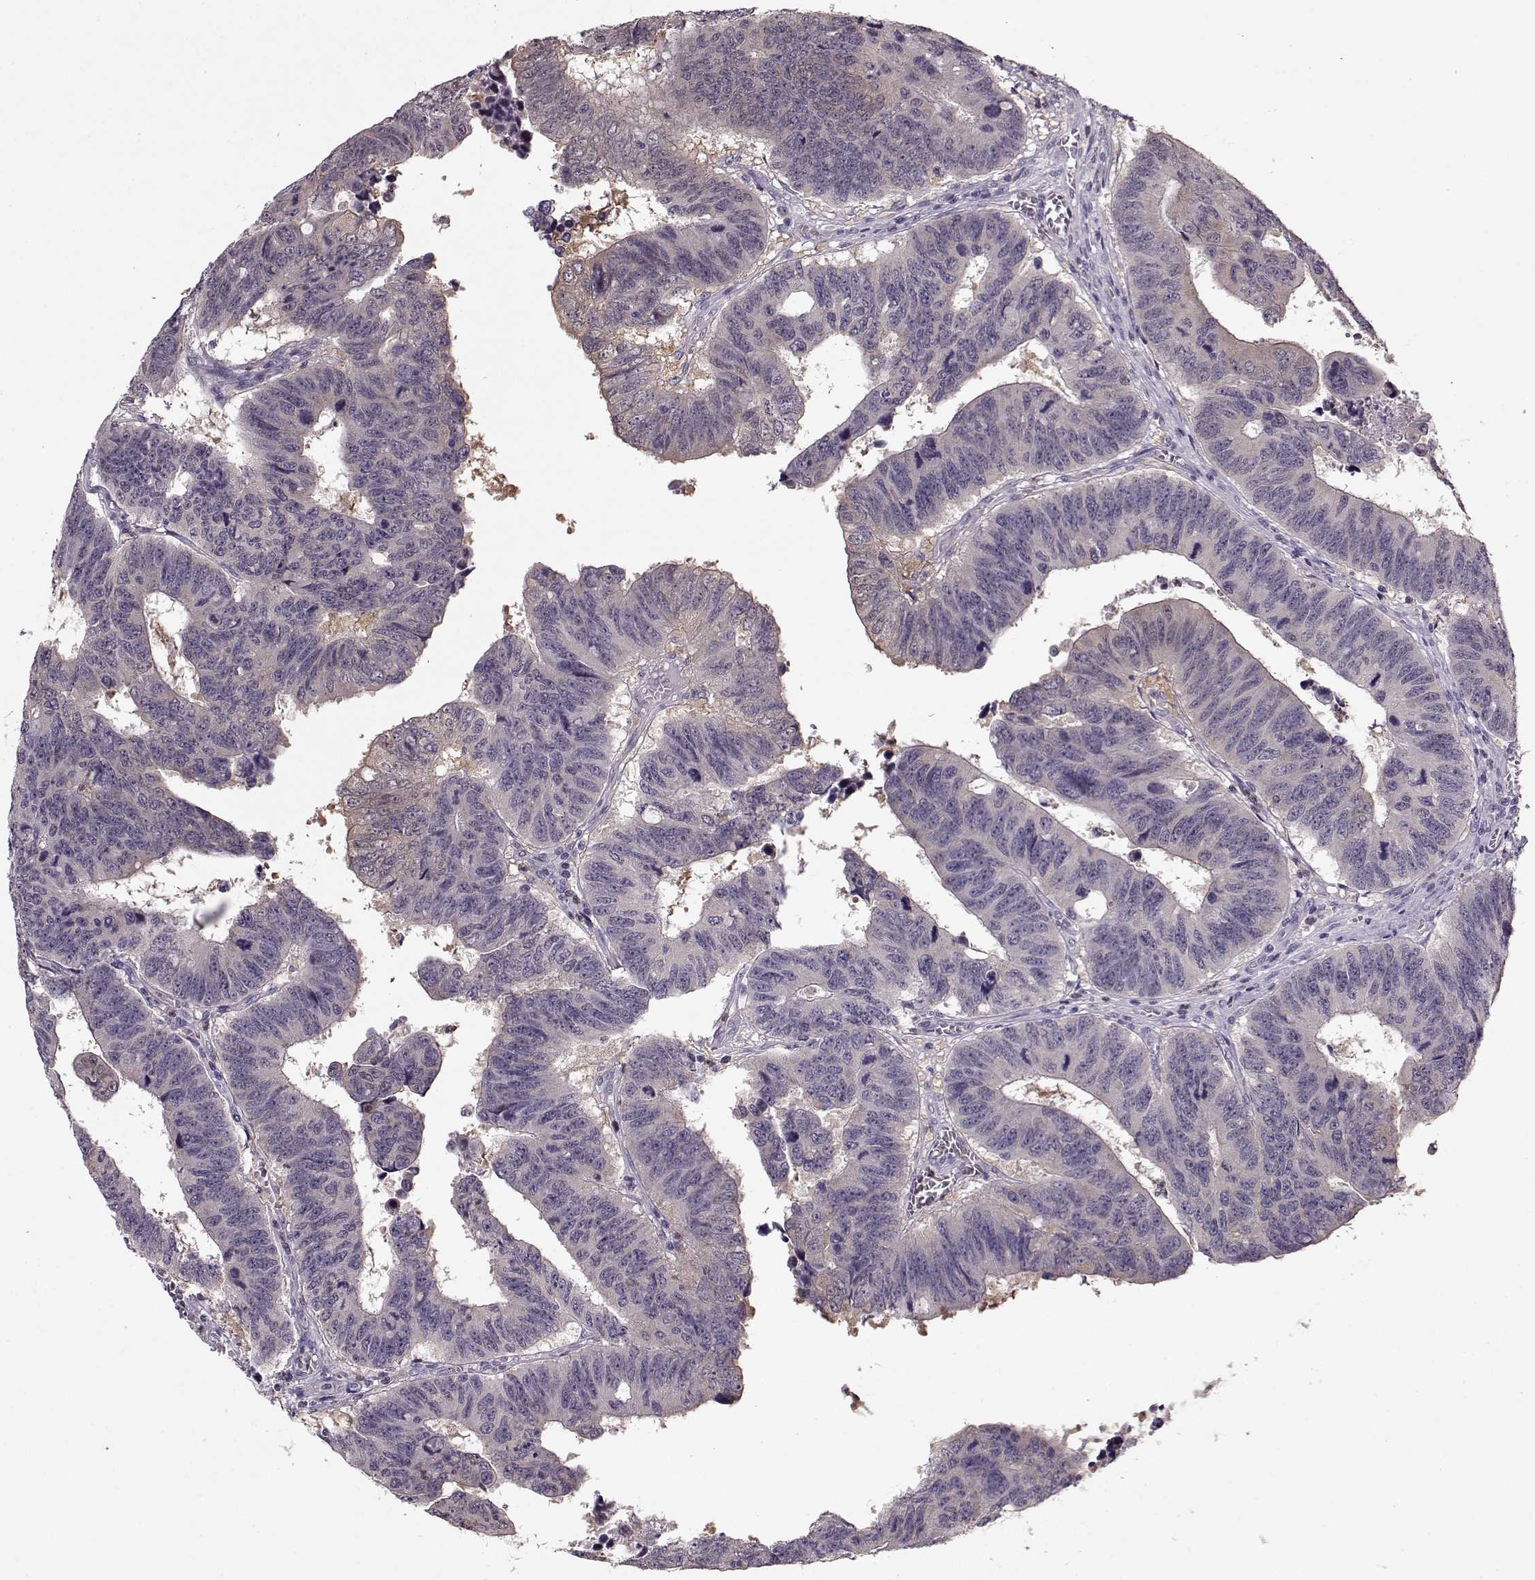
{"staining": {"intensity": "weak", "quantity": "<25%", "location": "cytoplasmic/membranous"}, "tissue": "colorectal cancer", "cell_type": "Tumor cells", "image_type": "cancer", "snomed": [{"axis": "morphology", "description": "Adenocarcinoma, NOS"}, {"axis": "topography", "description": "Appendix"}, {"axis": "topography", "description": "Colon"}, {"axis": "topography", "description": "Cecum"}, {"axis": "topography", "description": "Colon asc"}], "caption": "Immunohistochemical staining of human colorectal cancer demonstrates no significant expression in tumor cells.", "gene": "ACOT11", "patient": {"sex": "female", "age": 85}}